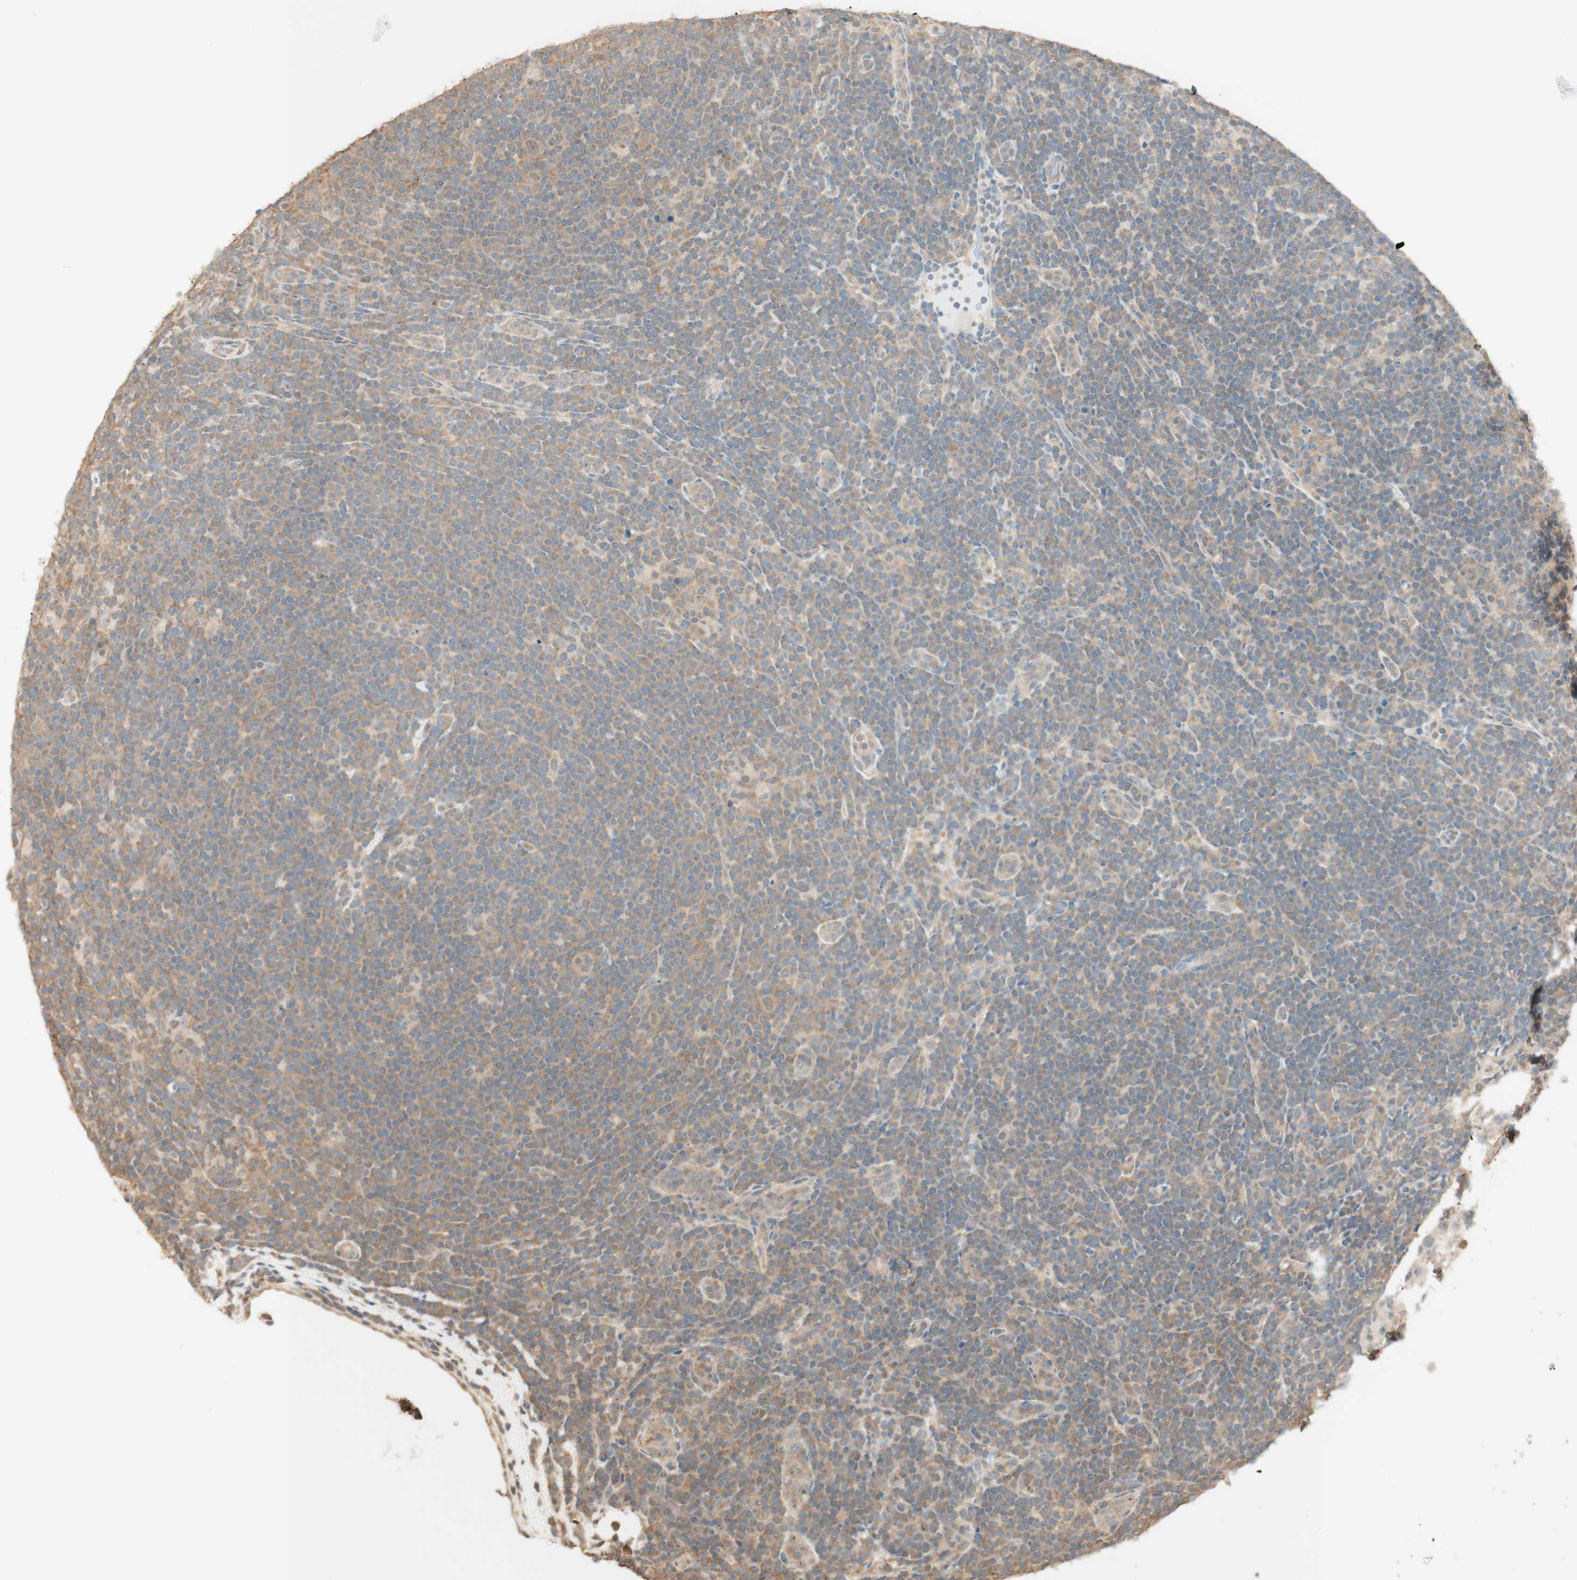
{"staining": {"intensity": "weak", "quantity": "25%-75%", "location": "cytoplasmic/membranous,nuclear"}, "tissue": "lymphoma", "cell_type": "Tumor cells", "image_type": "cancer", "snomed": [{"axis": "morphology", "description": "Hodgkin's disease, NOS"}, {"axis": "topography", "description": "Lymph node"}], "caption": "Immunohistochemical staining of Hodgkin's disease exhibits low levels of weak cytoplasmic/membranous and nuclear staining in about 25%-75% of tumor cells.", "gene": "SPINT2", "patient": {"sex": "female", "age": 57}}